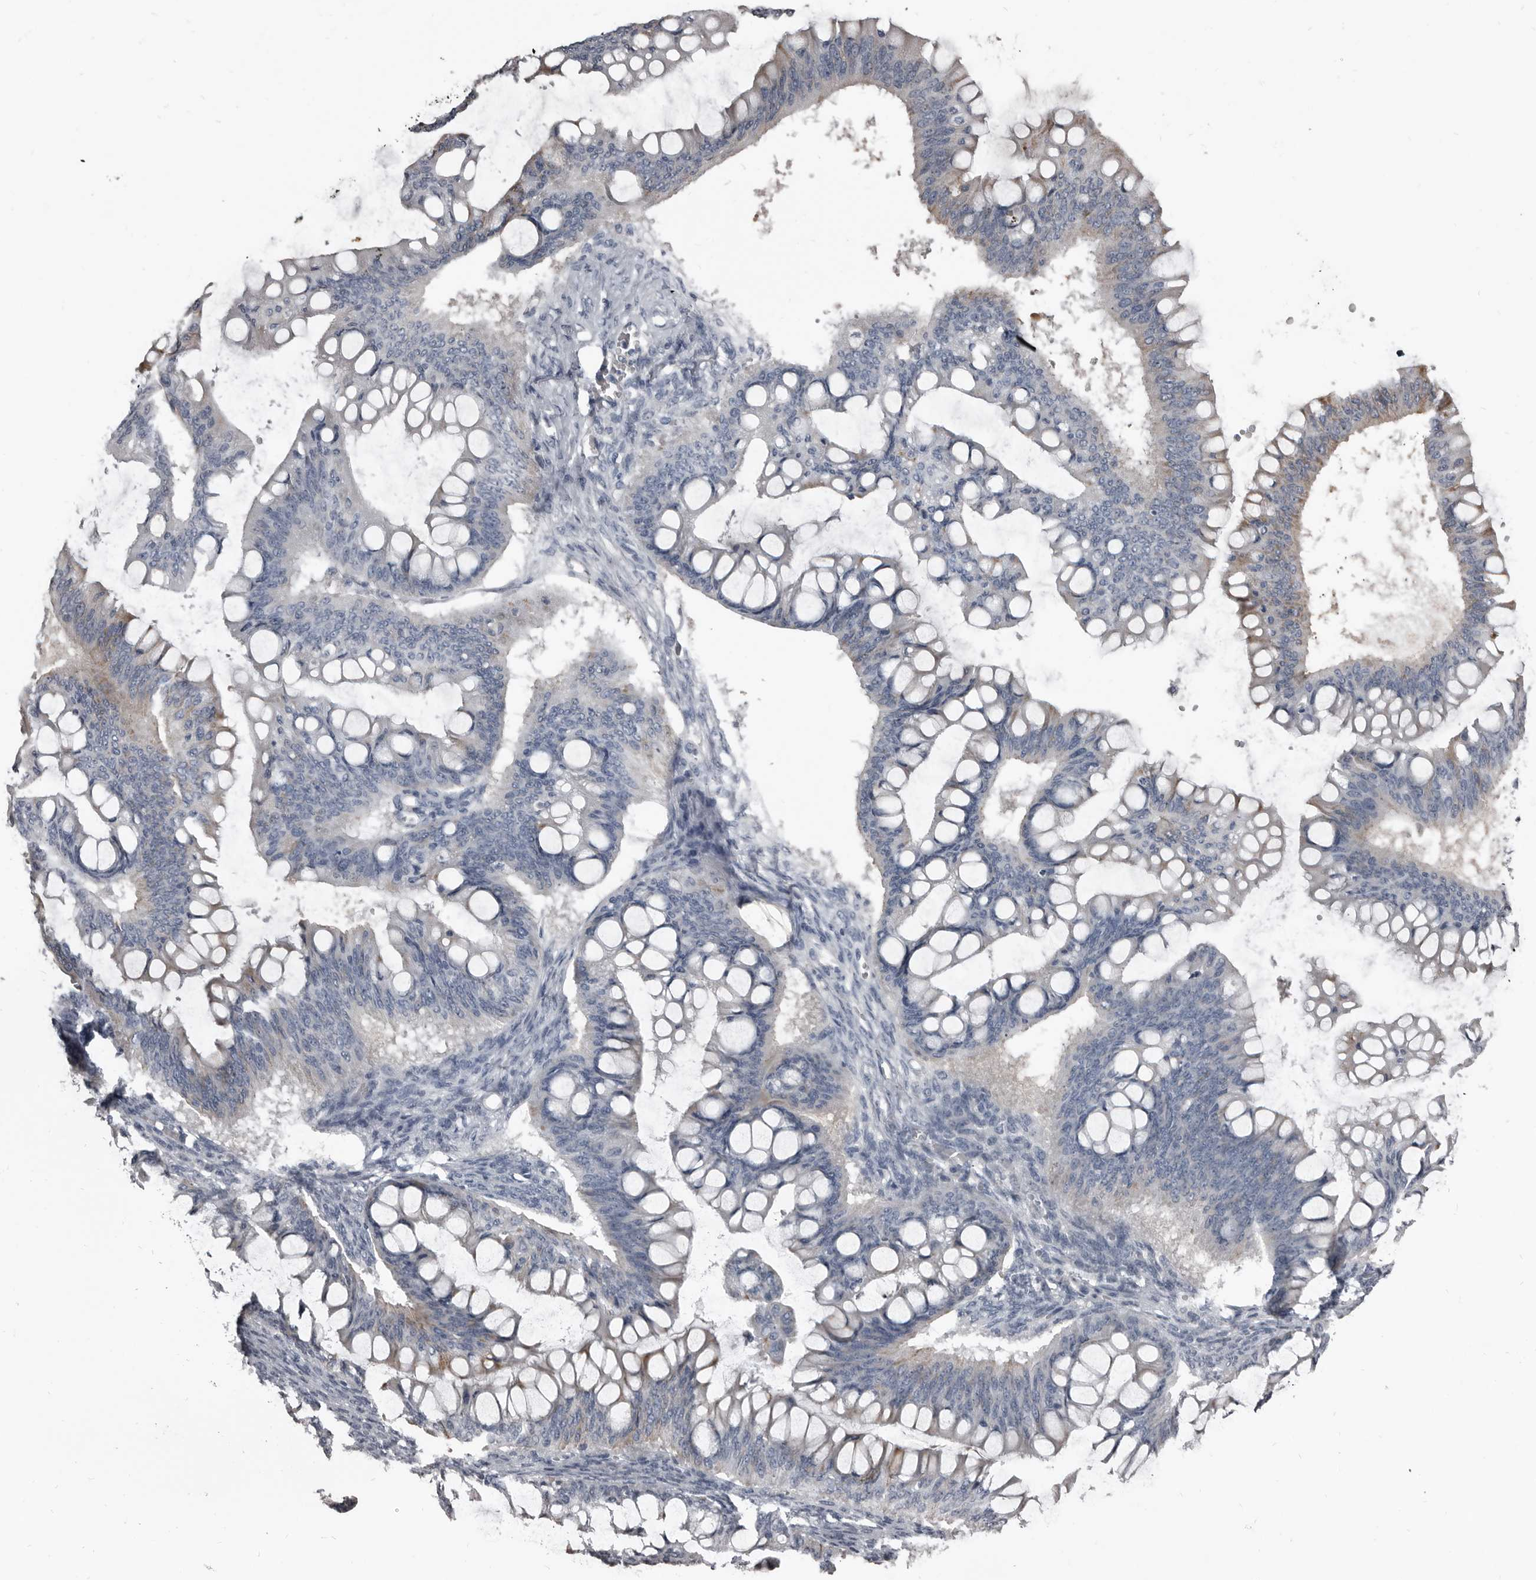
{"staining": {"intensity": "weak", "quantity": "25%-75%", "location": "cytoplasmic/membranous"}, "tissue": "ovarian cancer", "cell_type": "Tumor cells", "image_type": "cancer", "snomed": [{"axis": "morphology", "description": "Cystadenocarcinoma, mucinous, NOS"}, {"axis": "topography", "description": "Ovary"}], "caption": "The histopathology image displays immunohistochemical staining of ovarian cancer (mucinous cystadenocarcinoma). There is weak cytoplasmic/membranous staining is appreciated in about 25%-75% of tumor cells.", "gene": "GREB1", "patient": {"sex": "female", "age": 73}}